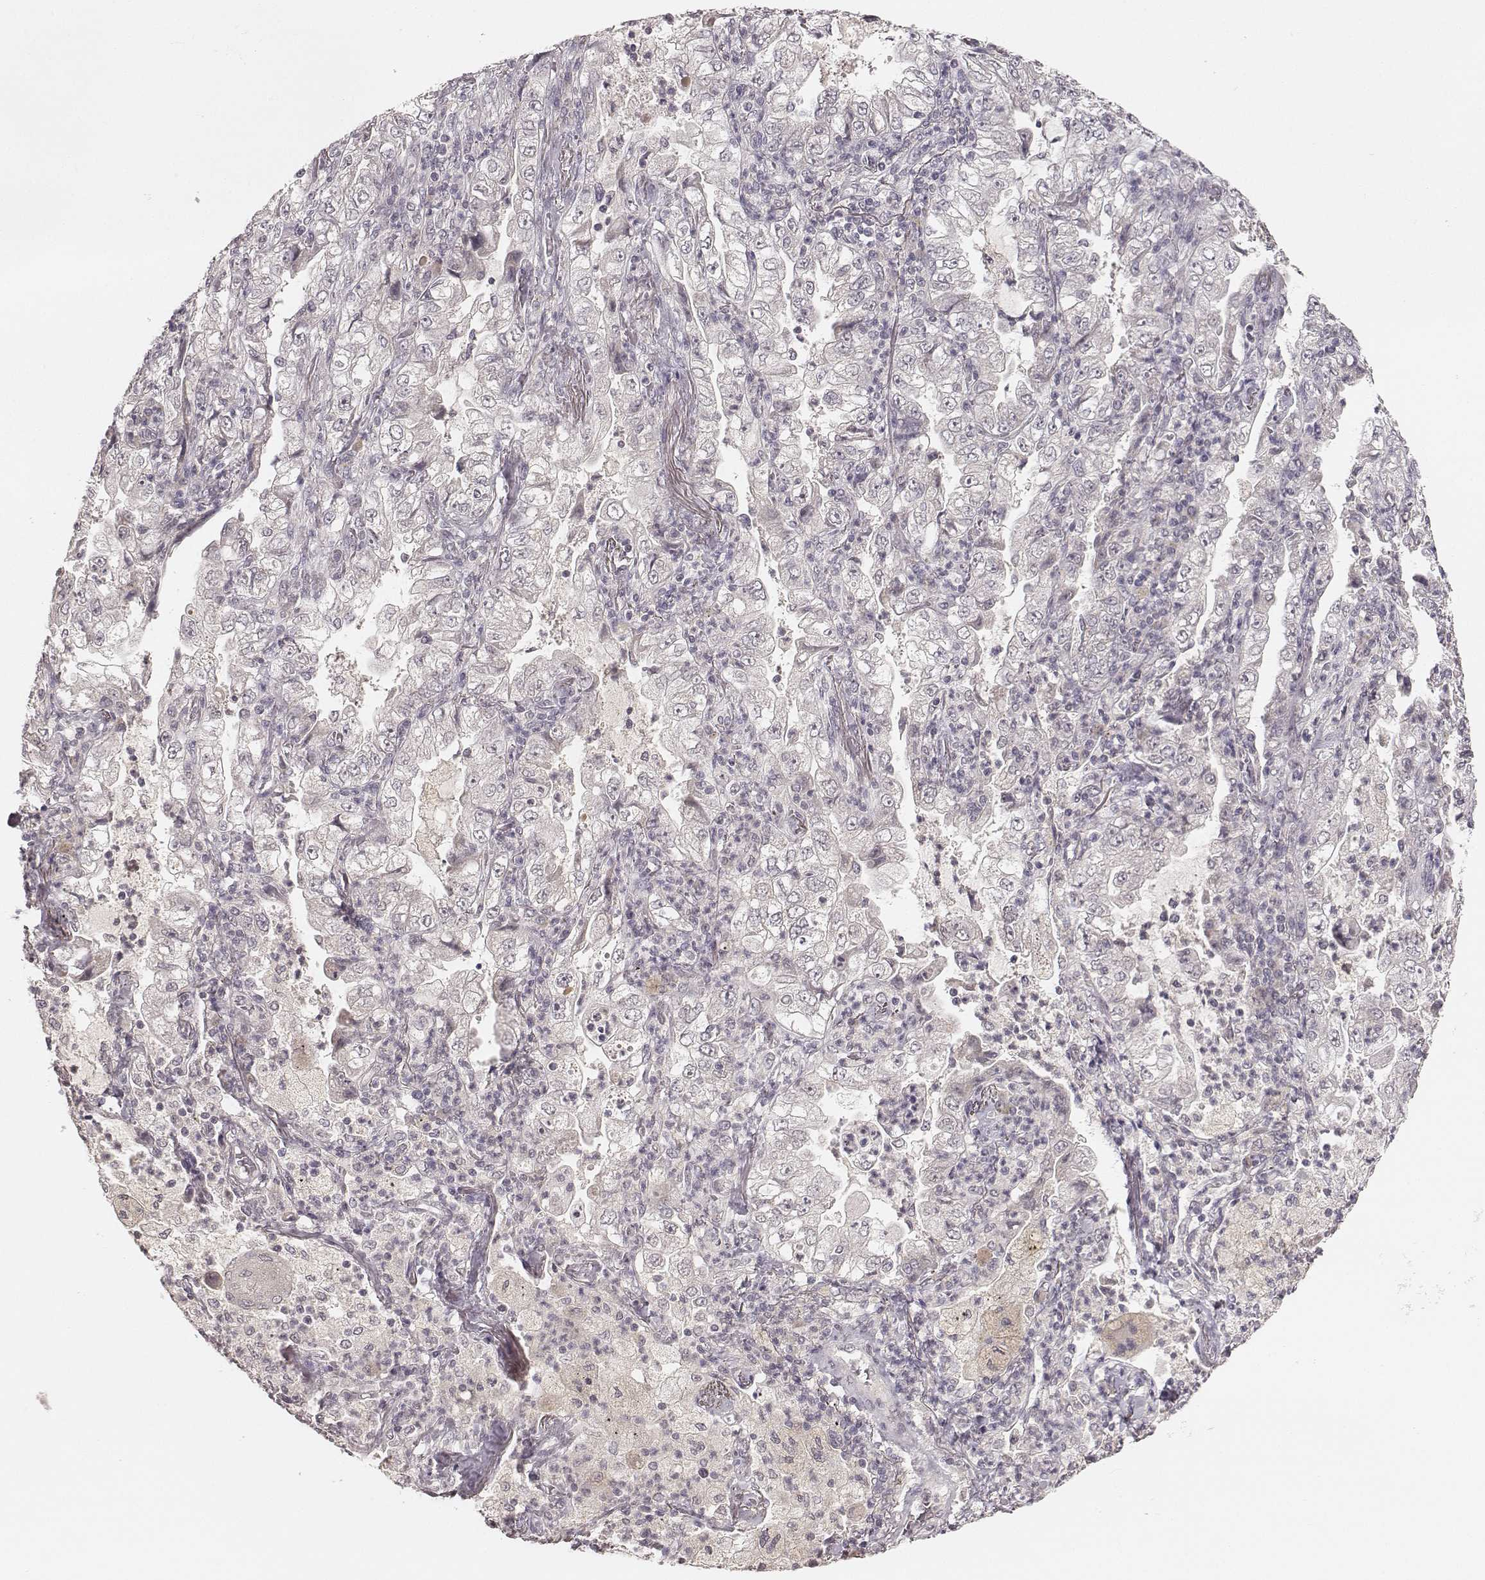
{"staining": {"intensity": "negative", "quantity": "none", "location": "none"}, "tissue": "lung cancer", "cell_type": "Tumor cells", "image_type": "cancer", "snomed": [{"axis": "morphology", "description": "Adenocarcinoma, NOS"}, {"axis": "topography", "description": "Lung"}], "caption": "High magnification brightfield microscopy of lung cancer stained with DAB (3,3'-diaminobenzidine) (brown) and counterstained with hematoxylin (blue): tumor cells show no significant staining. (Immunohistochemistry (ihc), brightfield microscopy, high magnification).", "gene": "LY6K", "patient": {"sex": "female", "age": 73}}